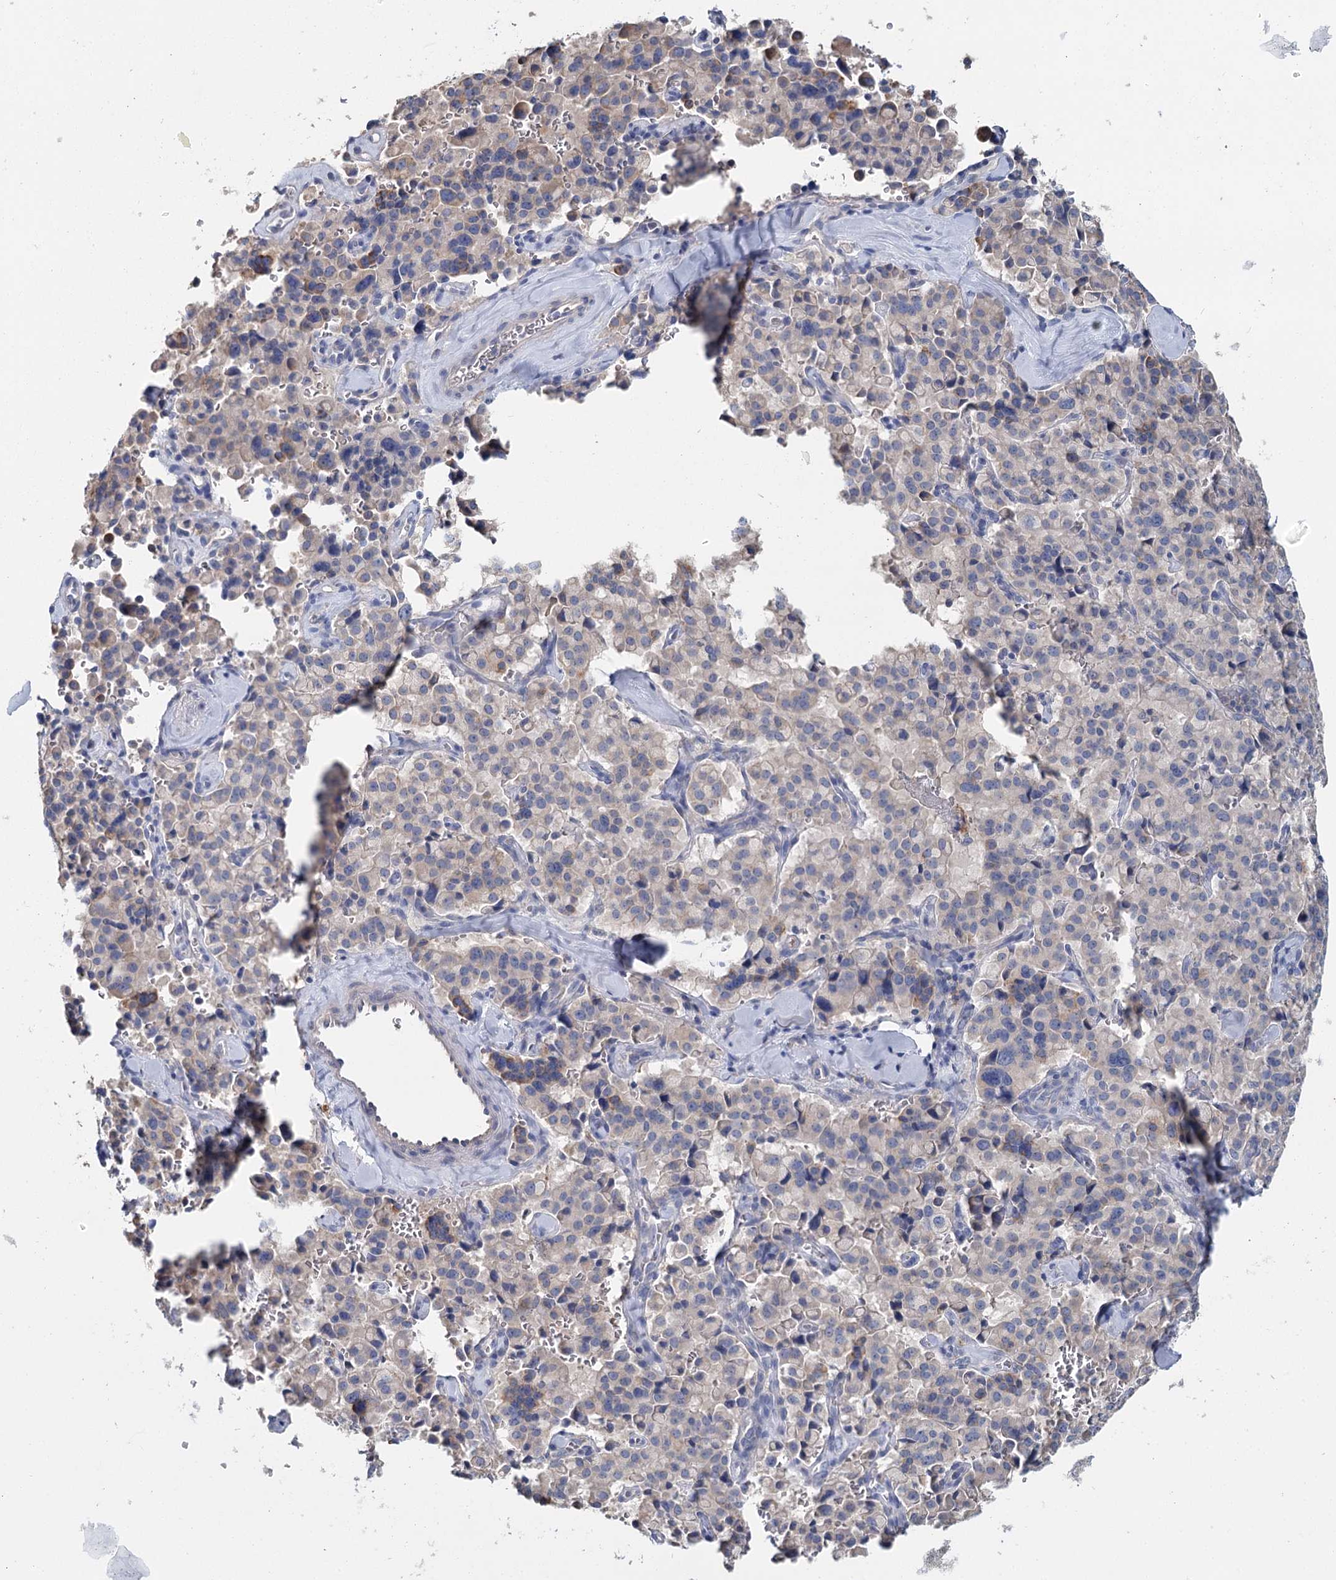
{"staining": {"intensity": "negative", "quantity": "none", "location": "none"}, "tissue": "pancreatic cancer", "cell_type": "Tumor cells", "image_type": "cancer", "snomed": [{"axis": "morphology", "description": "Adenocarcinoma, NOS"}, {"axis": "topography", "description": "Pancreas"}], "caption": "The IHC photomicrograph has no significant positivity in tumor cells of pancreatic adenocarcinoma tissue. (Stains: DAB immunohistochemistry with hematoxylin counter stain, Microscopy: brightfield microscopy at high magnification).", "gene": "ANKRD16", "patient": {"sex": "male", "age": 65}}